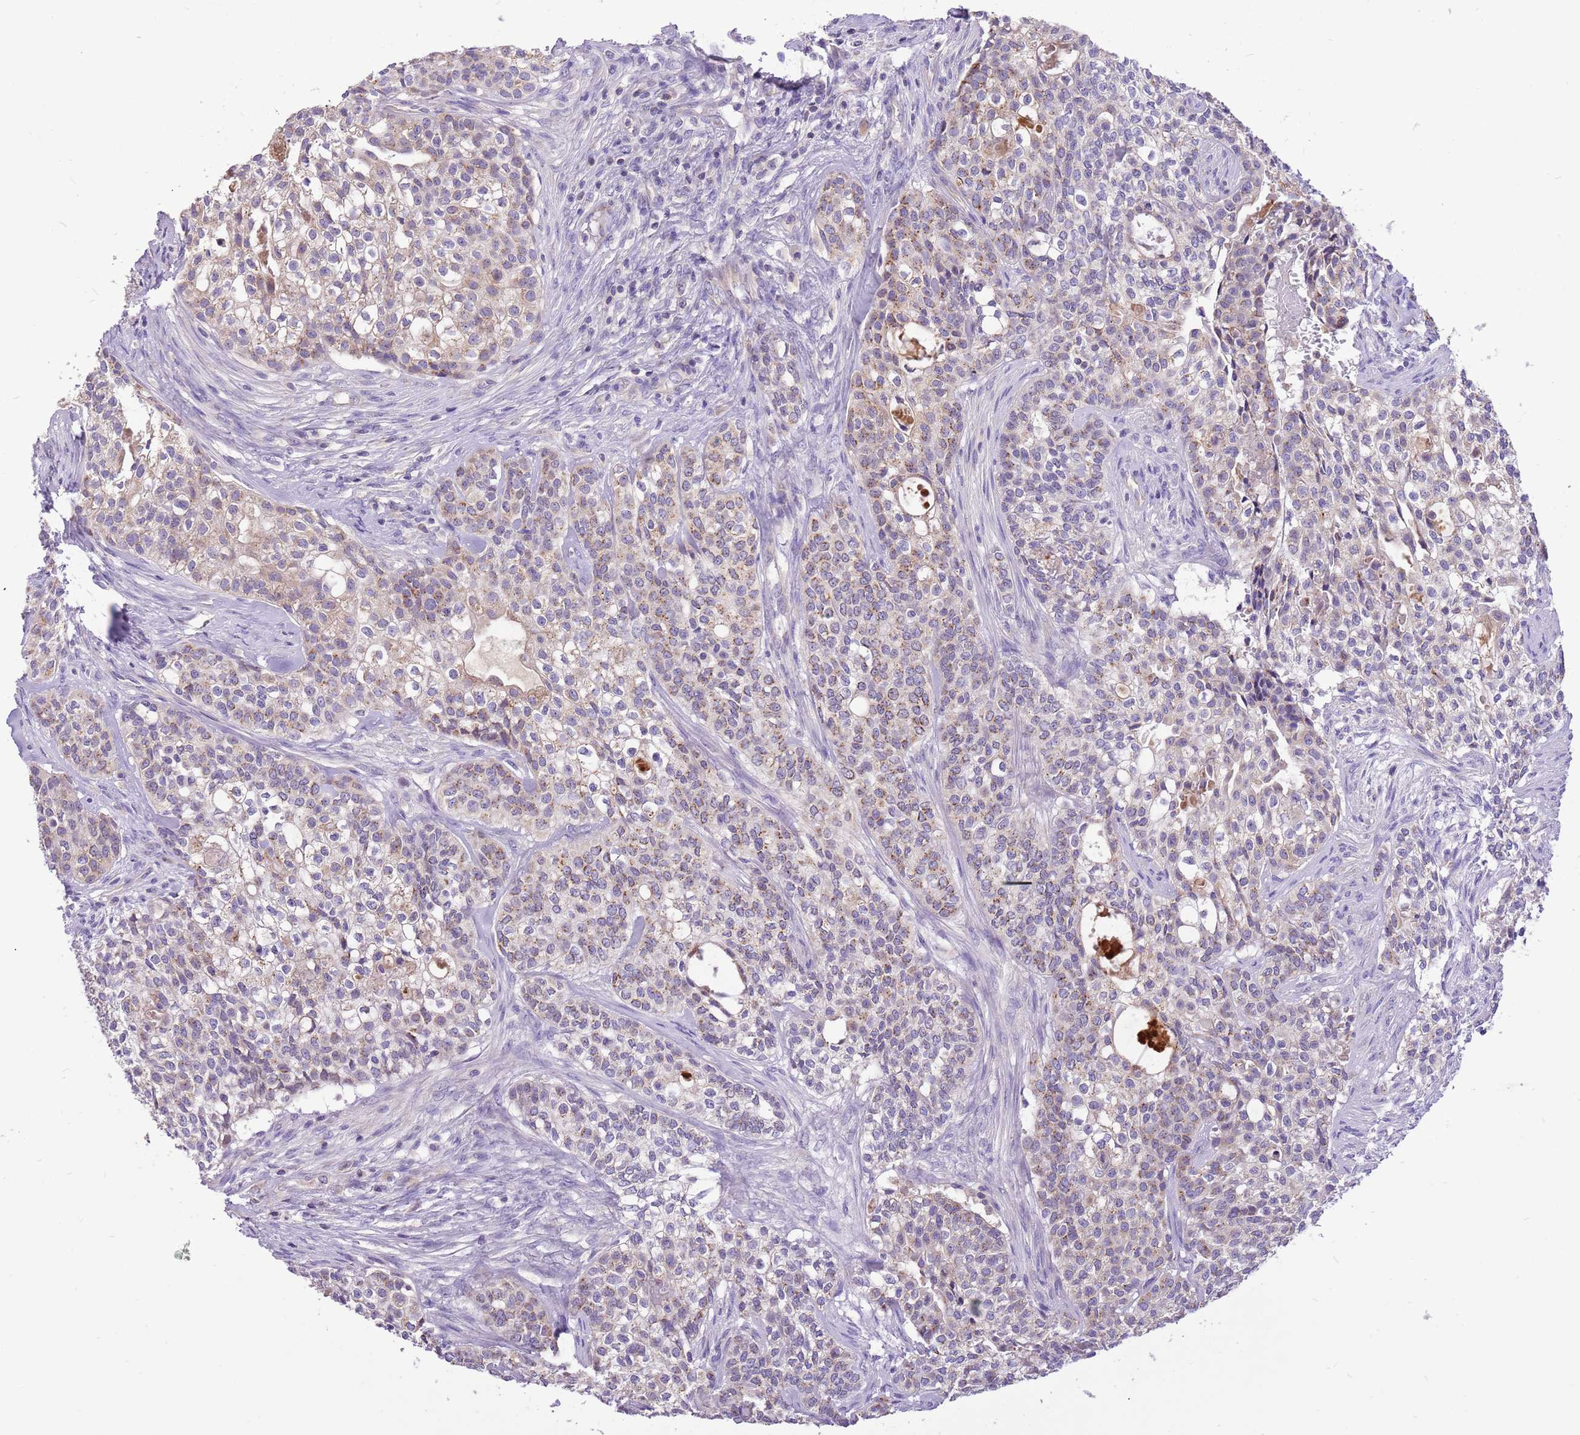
{"staining": {"intensity": "weak", "quantity": "25%-75%", "location": "cytoplasmic/membranous"}, "tissue": "head and neck cancer", "cell_type": "Tumor cells", "image_type": "cancer", "snomed": [{"axis": "morphology", "description": "Adenocarcinoma, NOS"}, {"axis": "topography", "description": "Head-Neck"}], "caption": "The histopathology image reveals a brown stain indicating the presence of a protein in the cytoplasmic/membranous of tumor cells in head and neck cancer.", "gene": "GLCE", "patient": {"sex": "male", "age": 81}}